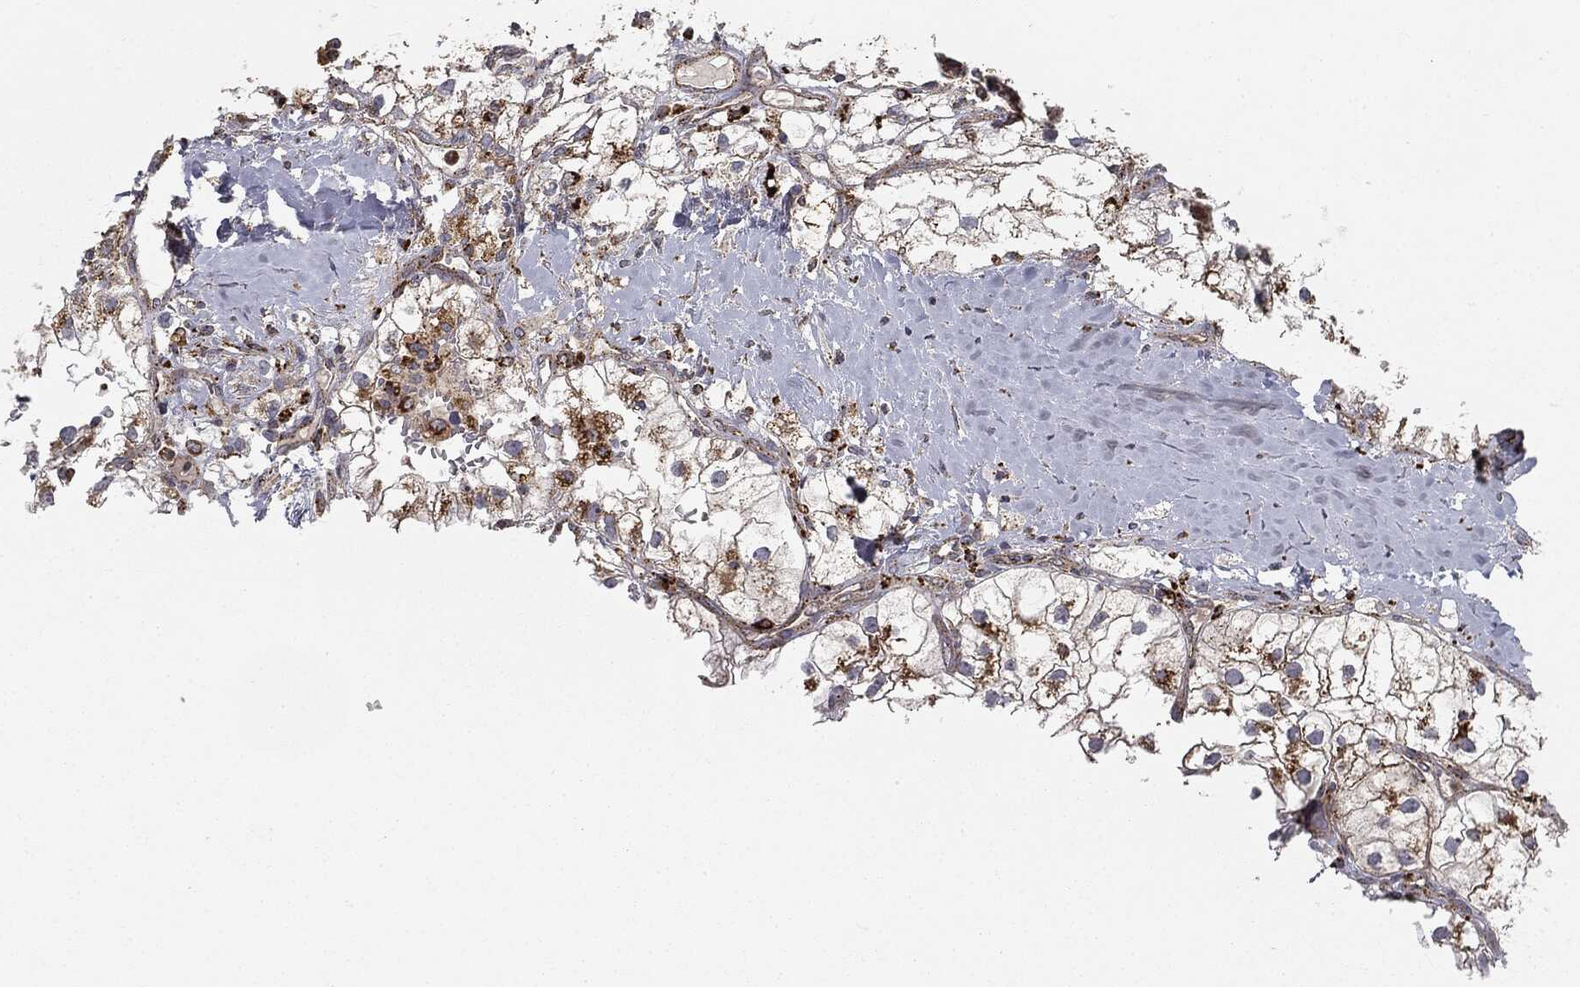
{"staining": {"intensity": "strong", "quantity": ">75%", "location": "cytoplasmic/membranous"}, "tissue": "renal cancer", "cell_type": "Tumor cells", "image_type": "cancer", "snomed": [{"axis": "morphology", "description": "Adenocarcinoma, NOS"}, {"axis": "topography", "description": "Kidney"}], "caption": "The histopathology image reveals staining of renal adenocarcinoma, revealing strong cytoplasmic/membranous protein expression (brown color) within tumor cells. Ihc stains the protein of interest in brown and the nuclei are stained blue.", "gene": "CTSA", "patient": {"sex": "male", "age": 59}}